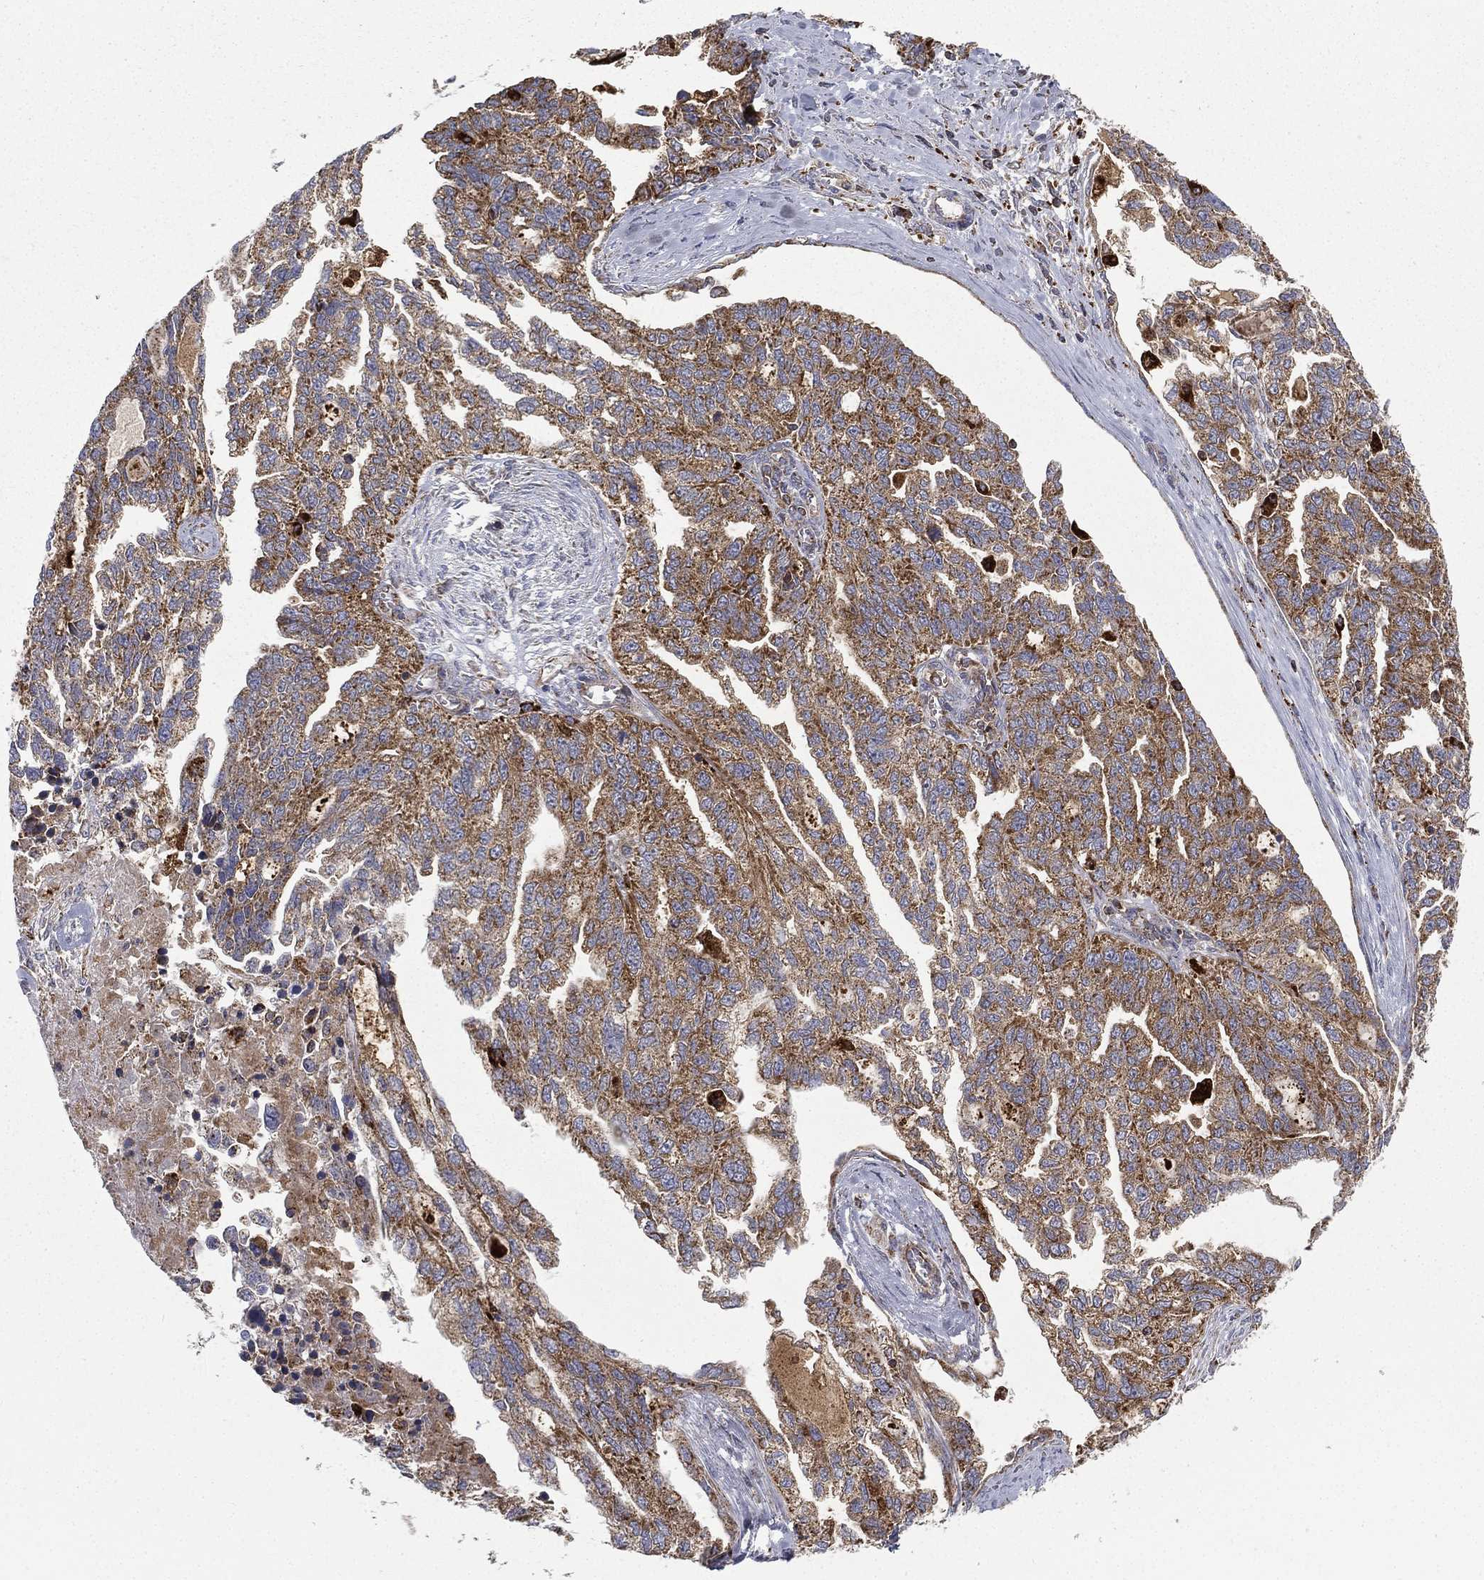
{"staining": {"intensity": "strong", "quantity": "25%-75%", "location": "cytoplasmic/membranous"}, "tissue": "ovarian cancer", "cell_type": "Tumor cells", "image_type": "cancer", "snomed": [{"axis": "morphology", "description": "Cystadenocarcinoma, serous, NOS"}, {"axis": "topography", "description": "Ovary"}], "caption": "Brown immunohistochemical staining in human ovarian serous cystadenocarcinoma exhibits strong cytoplasmic/membranous expression in about 25%-75% of tumor cells.", "gene": "RIN3", "patient": {"sex": "female", "age": 51}}